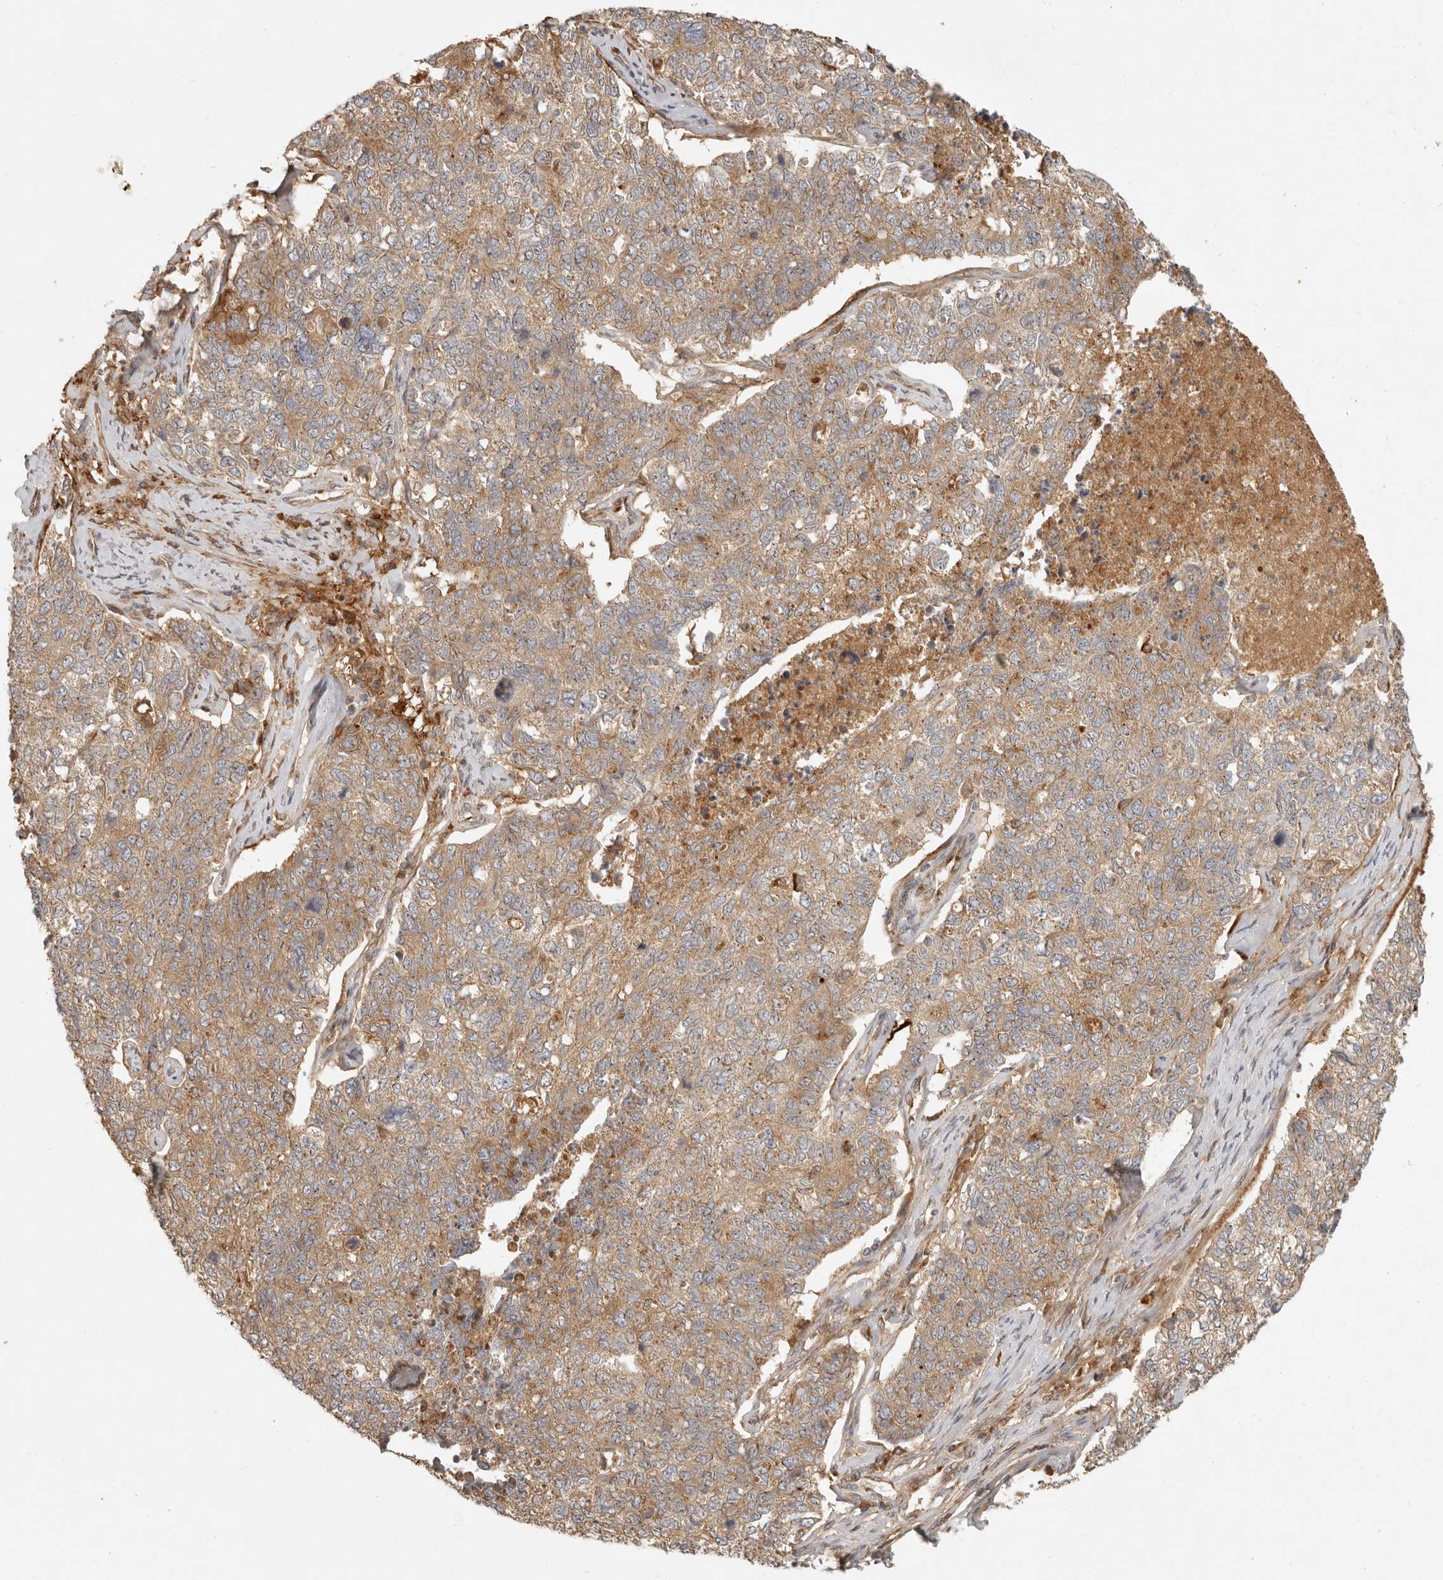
{"staining": {"intensity": "moderate", "quantity": ">75%", "location": "cytoplasmic/membranous"}, "tissue": "cervical cancer", "cell_type": "Tumor cells", "image_type": "cancer", "snomed": [{"axis": "morphology", "description": "Squamous cell carcinoma, NOS"}, {"axis": "topography", "description": "Cervix"}], "caption": "A brown stain shows moderate cytoplasmic/membranous expression of a protein in human cervical cancer tumor cells.", "gene": "ANKRD61", "patient": {"sex": "female", "age": 63}}